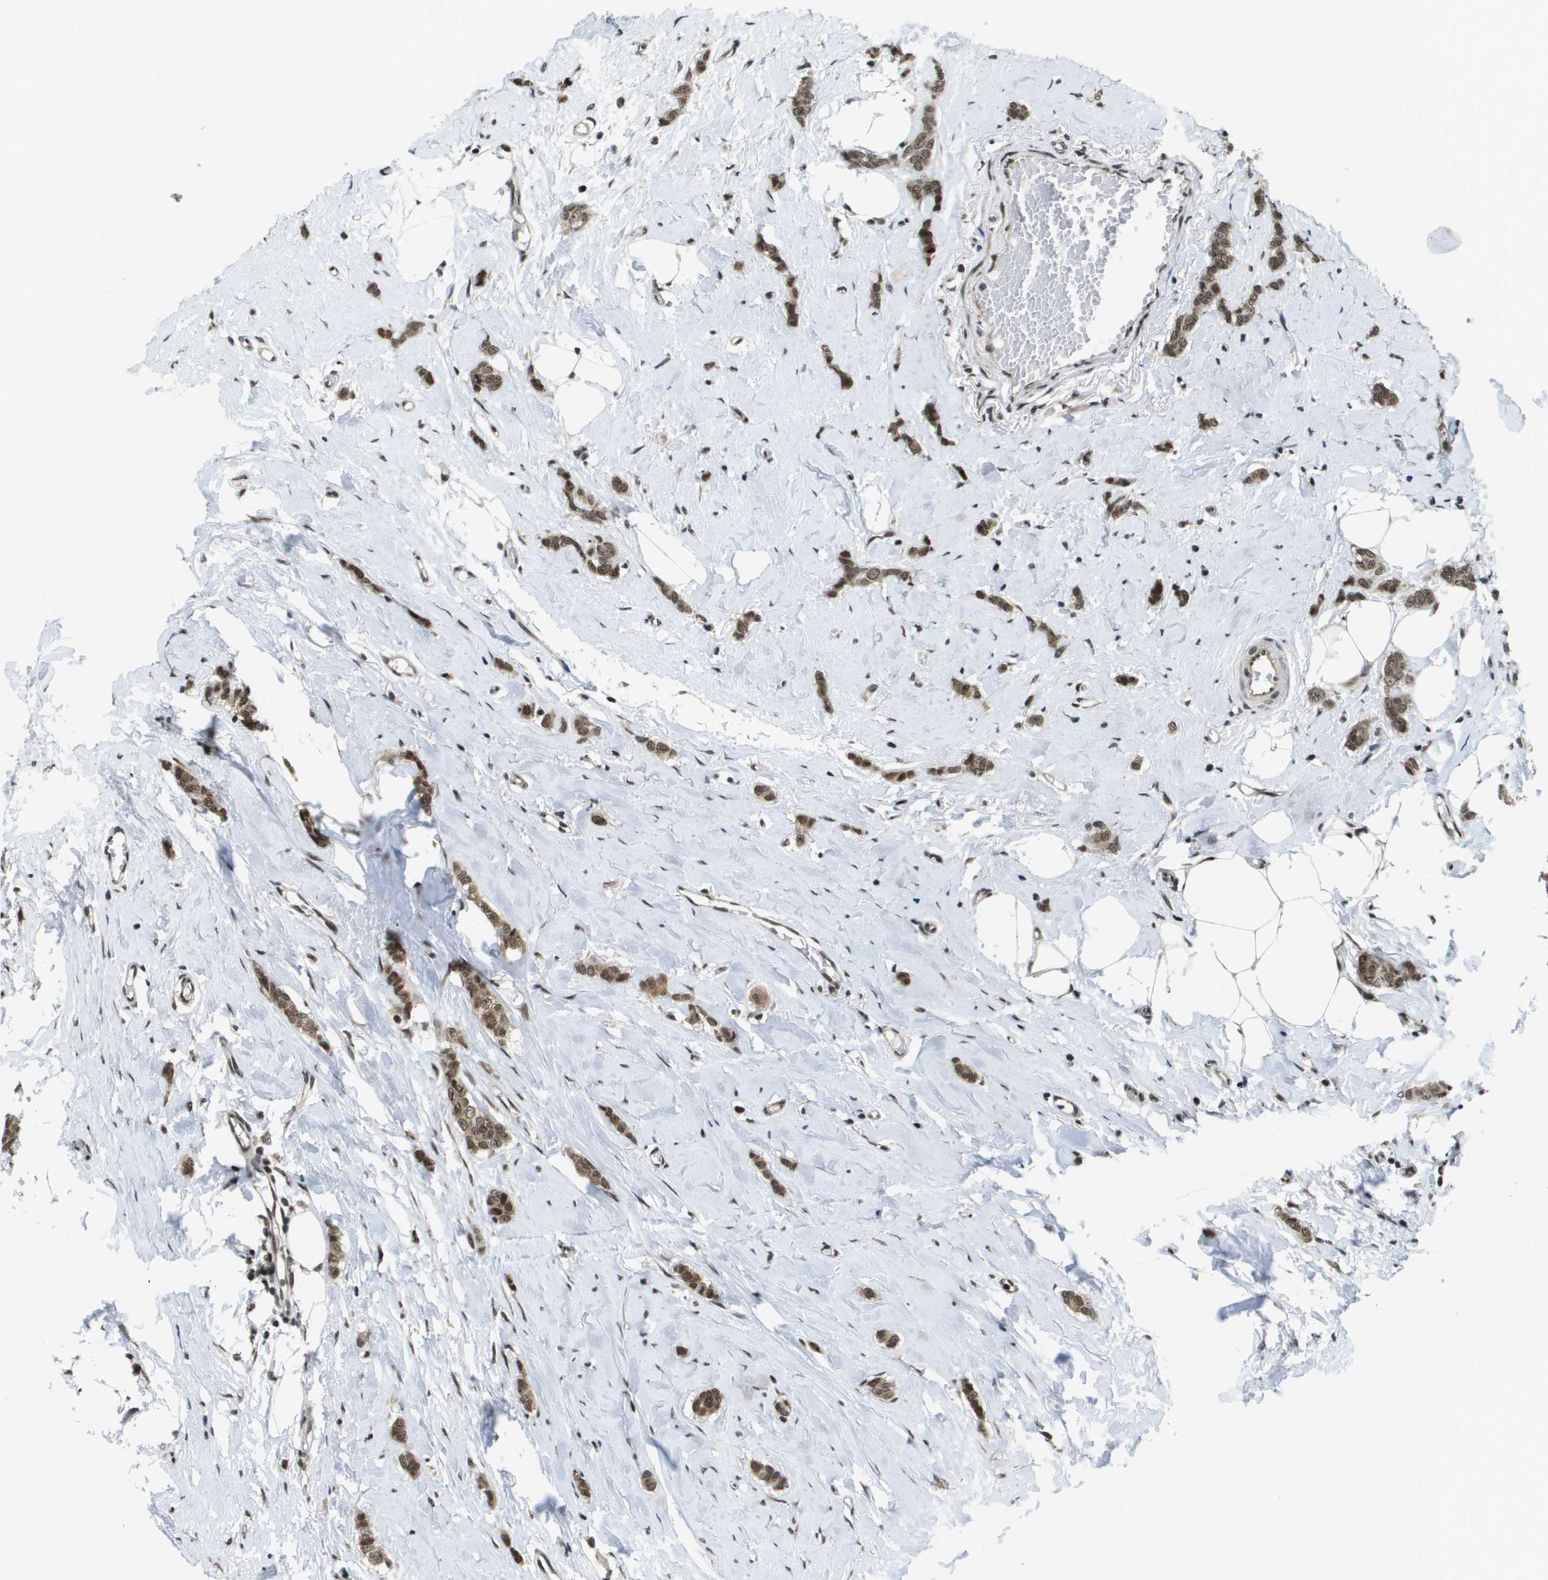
{"staining": {"intensity": "moderate", "quantity": ">75%", "location": "cytoplasmic/membranous,nuclear"}, "tissue": "breast cancer", "cell_type": "Tumor cells", "image_type": "cancer", "snomed": [{"axis": "morphology", "description": "Lobular carcinoma"}, {"axis": "topography", "description": "Skin"}, {"axis": "topography", "description": "Breast"}], "caption": "This image displays lobular carcinoma (breast) stained with IHC to label a protein in brown. The cytoplasmic/membranous and nuclear of tumor cells show moderate positivity for the protein. Nuclei are counter-stained blue.", "gene": "RECQL4", "patient": {"sex": "female", "age": 46}}